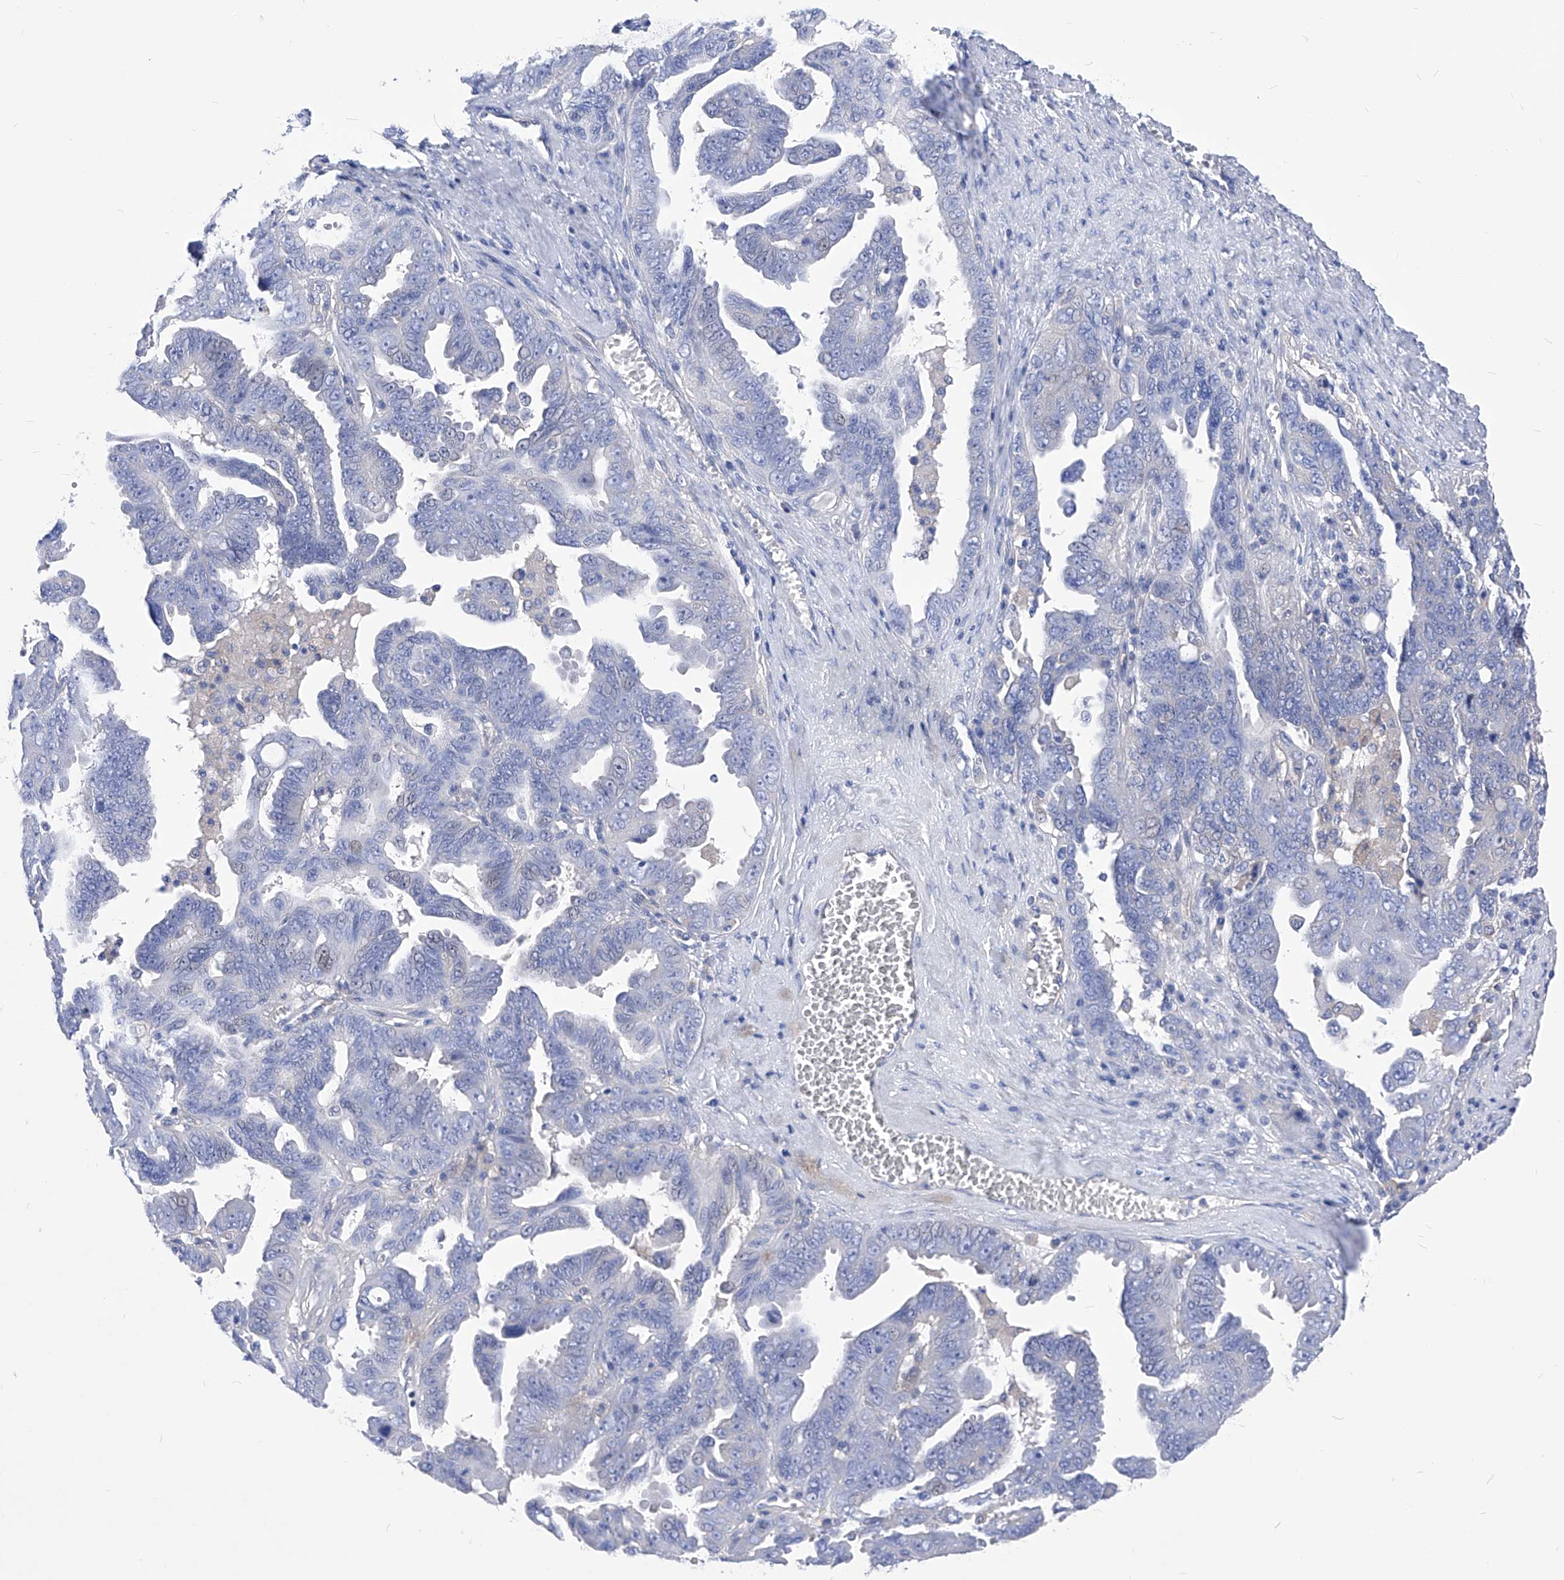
{"staining": {"intensity": "negative", "quantity": "none", "location": "none"}, "tissue": "ovarian cancer", "cell_type": "Tumor cells", "image_type": "cancer", "snomed": [{"axis": "morphology", "description": "Carcinoma, endometroid"}, {"axis": "topography", "description": "Ovary"}], "caption": "Protein analysis of ovarian cancer (endometroid carcinoma) shows no significant positivity in tumor cells.", "gene": "XPNPEP1", "patient": {"sex": "female", "age": 62}}